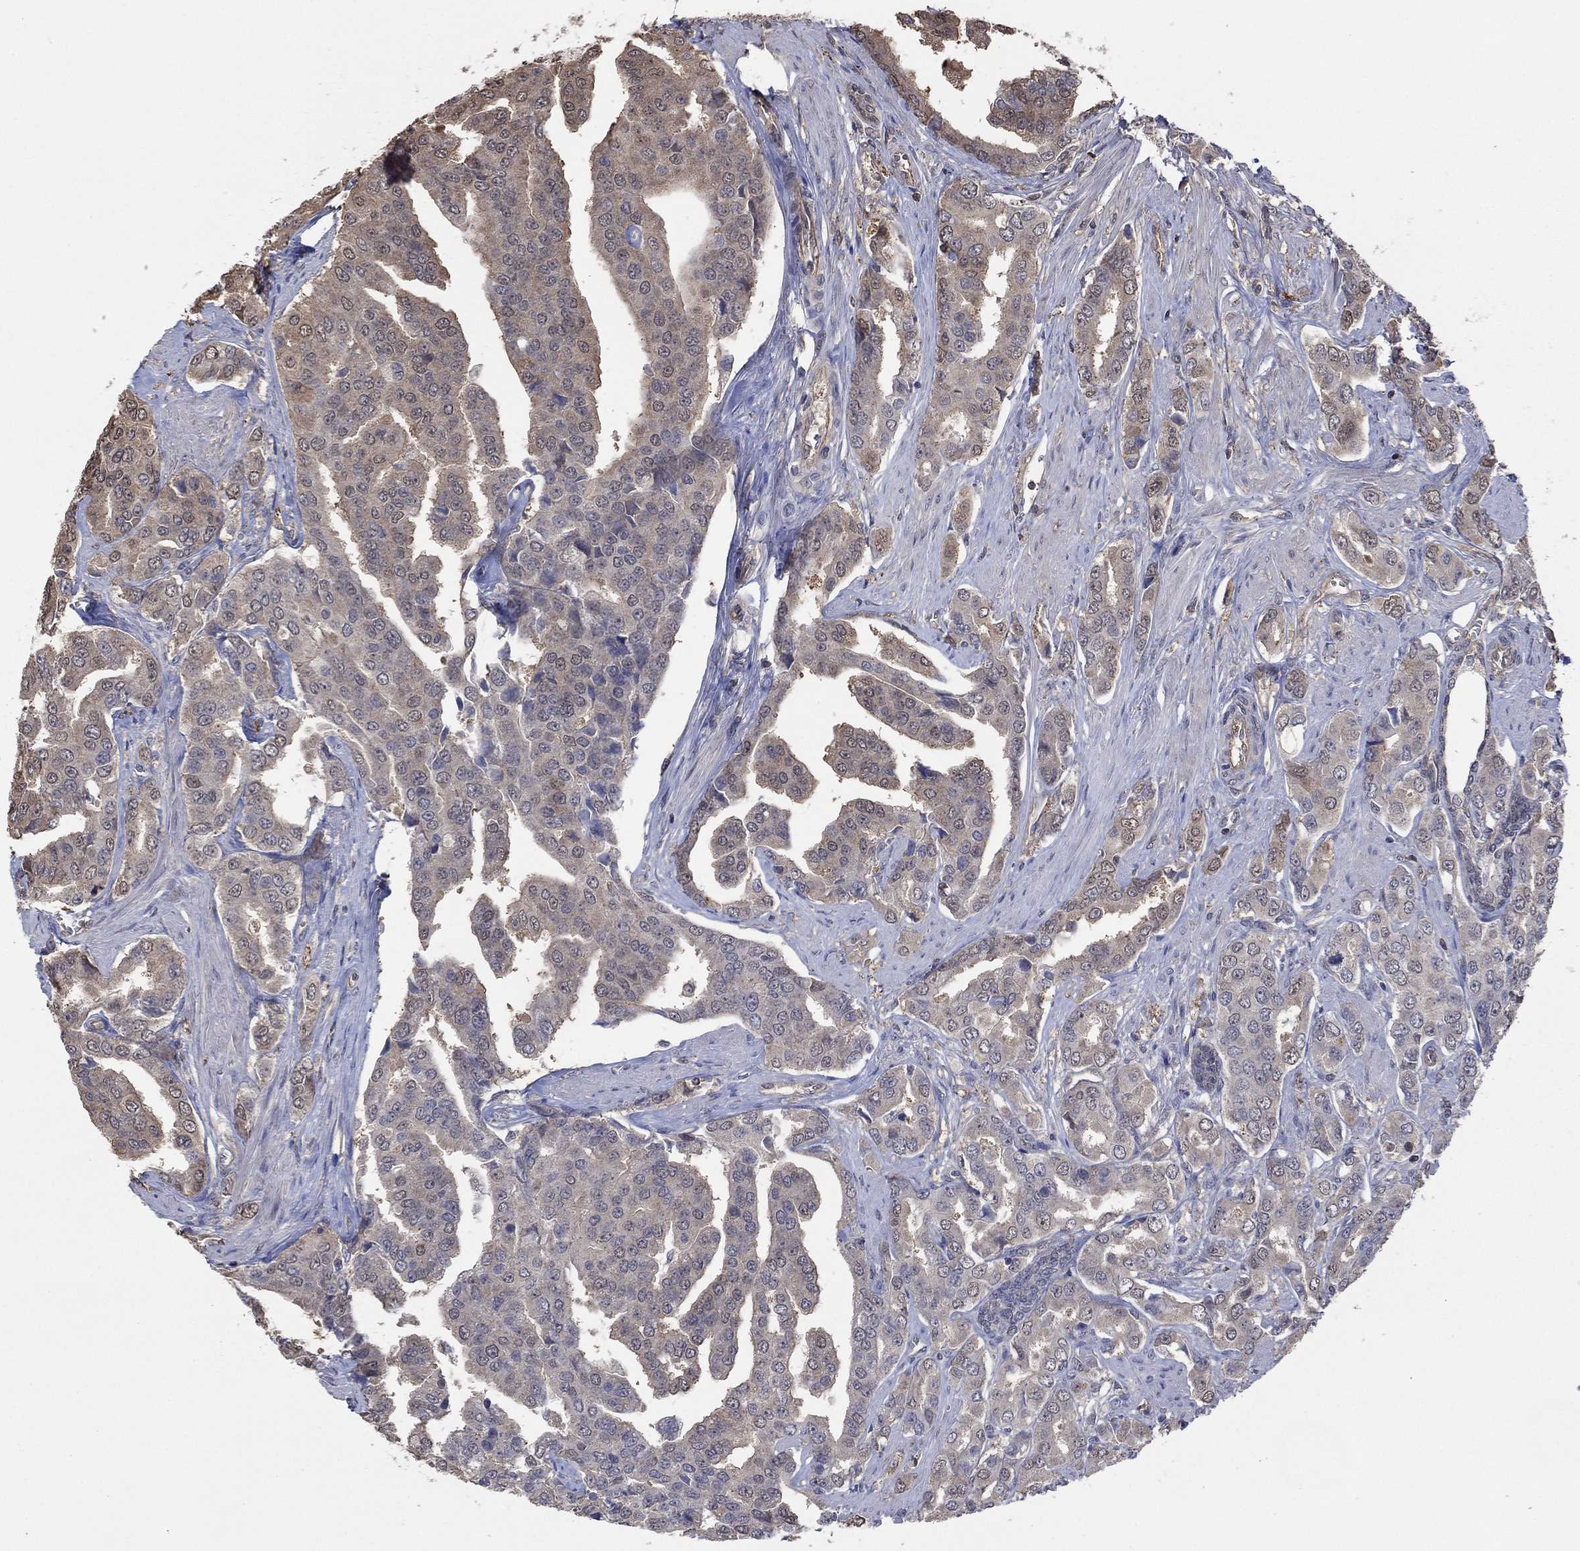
{"staining": {"intensity": "weak", "quantity": "<25%", "location": "cytoplasmic/membranous,nuclear"}, "tissue": "prostate cancer", "cell_type": "Tumor cells", "image_type": "cancer", "snomed": [{"axis": "morphology", "description": "Adenocarcinoma, NOS"}, {"axis": "topography", "description": "Prostate and seminal vesicle, NOS"}, {"axis": "topography", "description": "Prostate"}], "caption": "High magnification brightfield microscopy of adenocarcinoma (prostate) stained with DAB (3,3'-diaminobenzidine) (brown) and counterstained with hematoxylin (blue): tumor cells show no significant positivity.", "gene": "RNF114", "patient": {"sex": "male", "age": 69}}